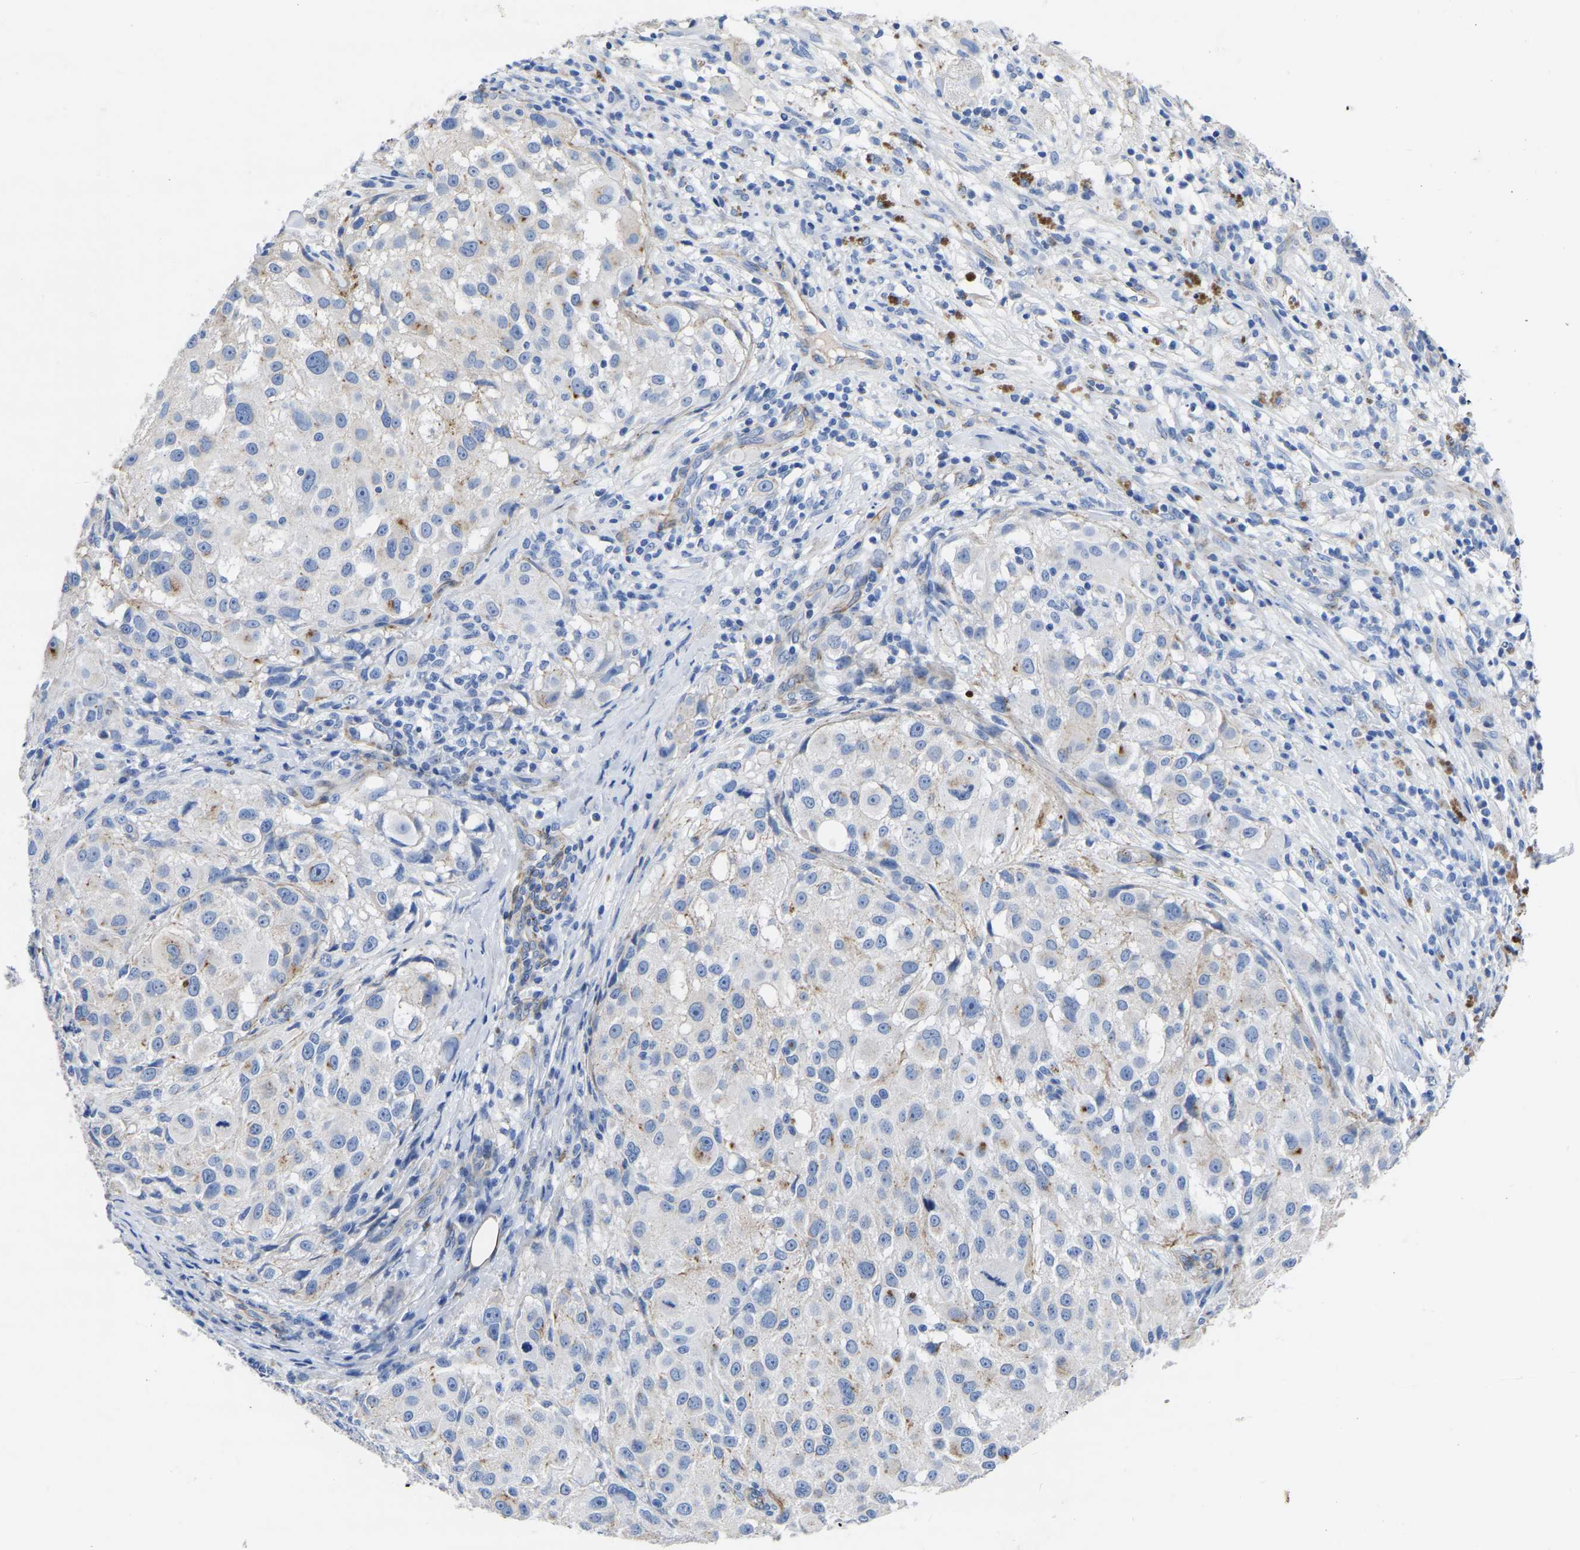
{"staining": {"intensity": "negative", "quantity": "none", "location": "none"}, "tissue": "melanoma", "cell_type": "Tumor cells", "image_type": "cancer", "snomed": [{"axis": "morphology", "description": "Necrosis, NOS"}, {"axis": "morphology", "description": "Malignant melanoma, NOS"}, {"axis": "topography", "description": "Skin"}], "caption": "This is a photomicrograph of IHC staining of melanoma, which shows no expression in tumor cells. (DAB immunohistochemistry with hematoxylin counter stain).", "gene": "SLC45A3", "patient": {"sex": "female", "age": 87}}